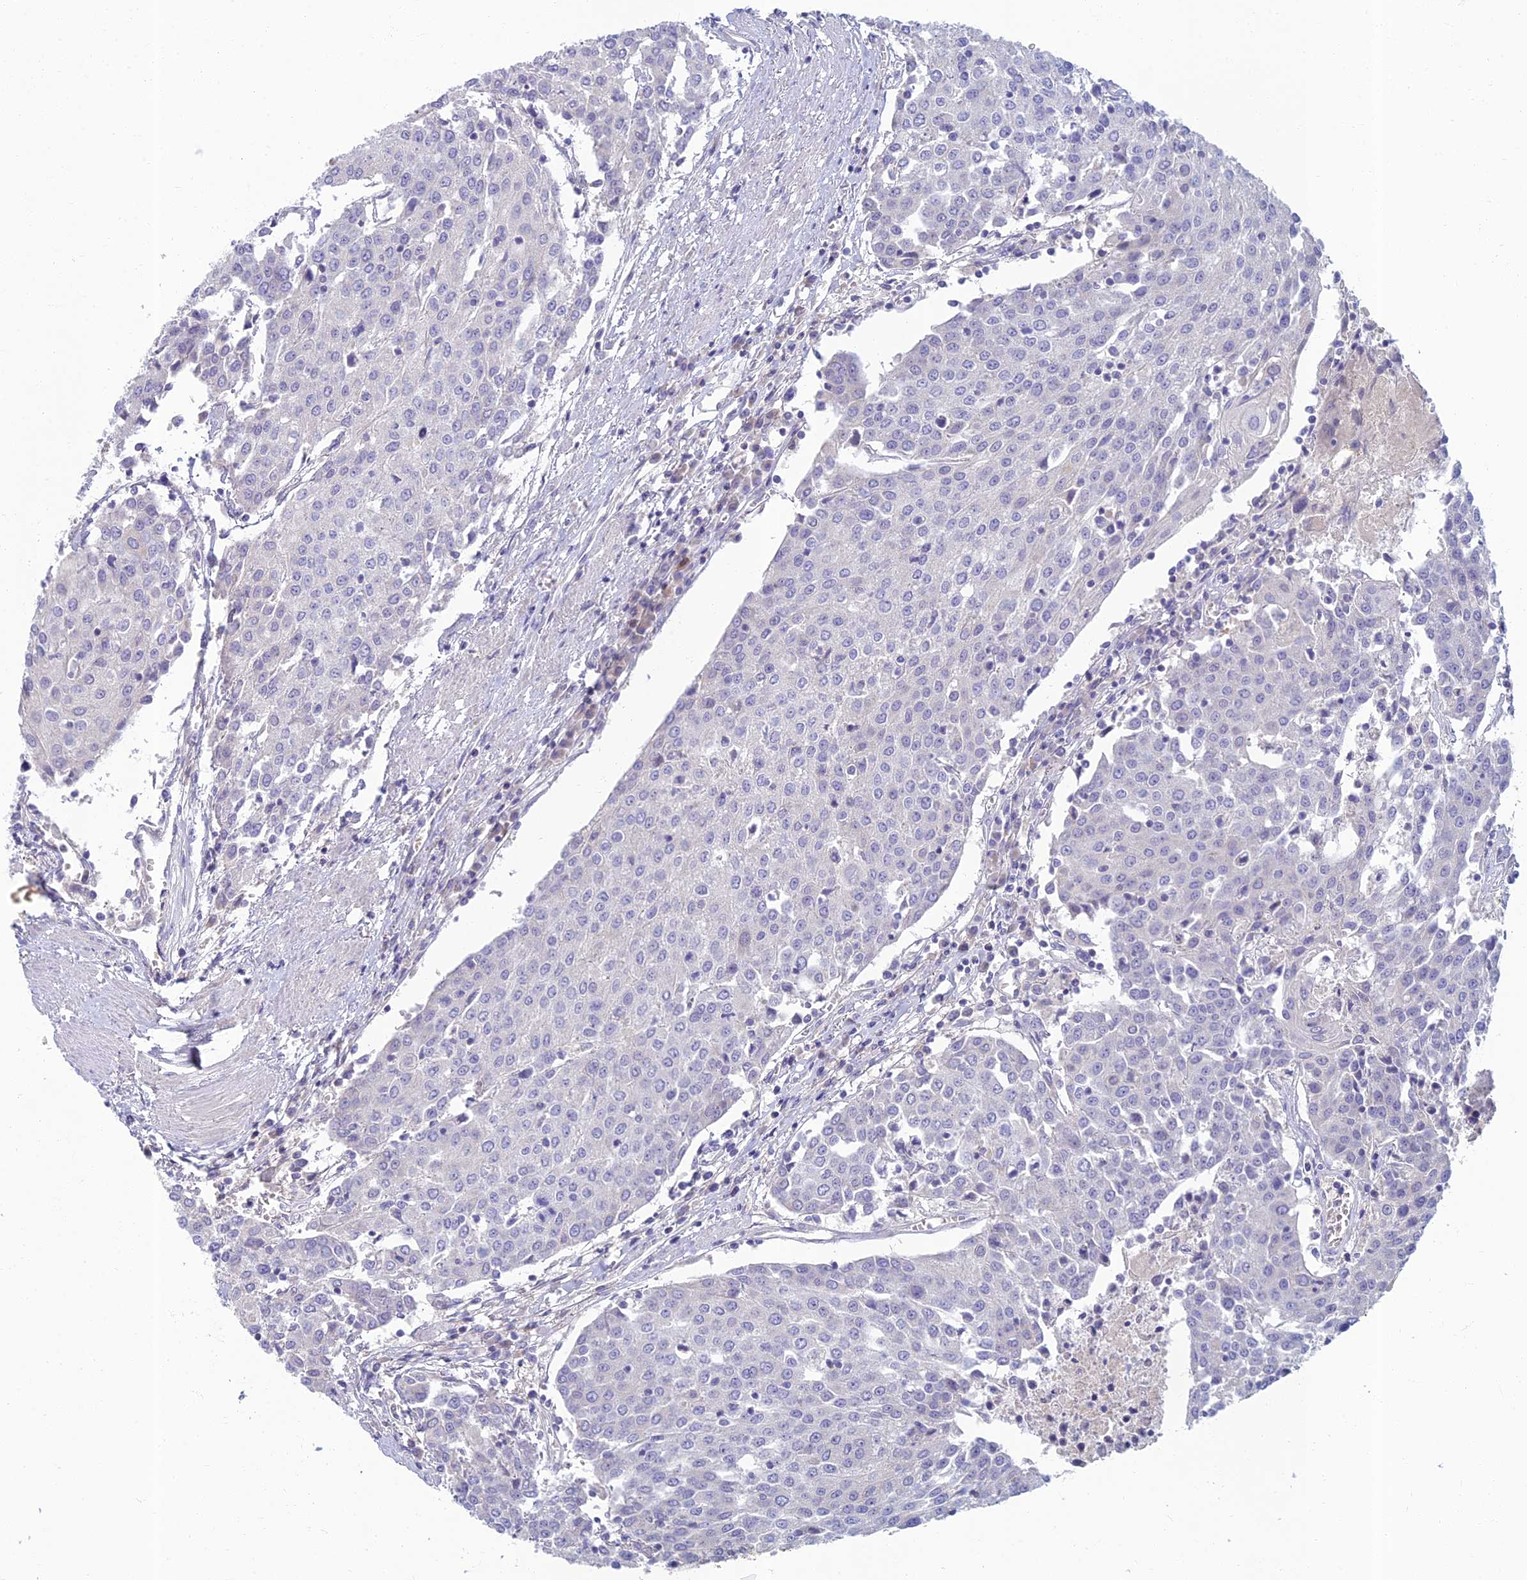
{"staining": {"intensity": "negative", "quantity": "none", "location": "none"}, "tissue": "urothelial cancer", "cell_type": "Tumor cells", "image_type": "cancer", "snomed": [{"axis": "morphology", "description": "Urothelial carcinoma, High grade"}, {"axis": "topography", "description": "Urinary bladder"}], "caption": "This is a image of IHC staining of high-grade urothelial carcinoma, which shows no staining in tumor cells.", "gene": "SLC25A41", "patient": {"sex": "female", "age": 85}}